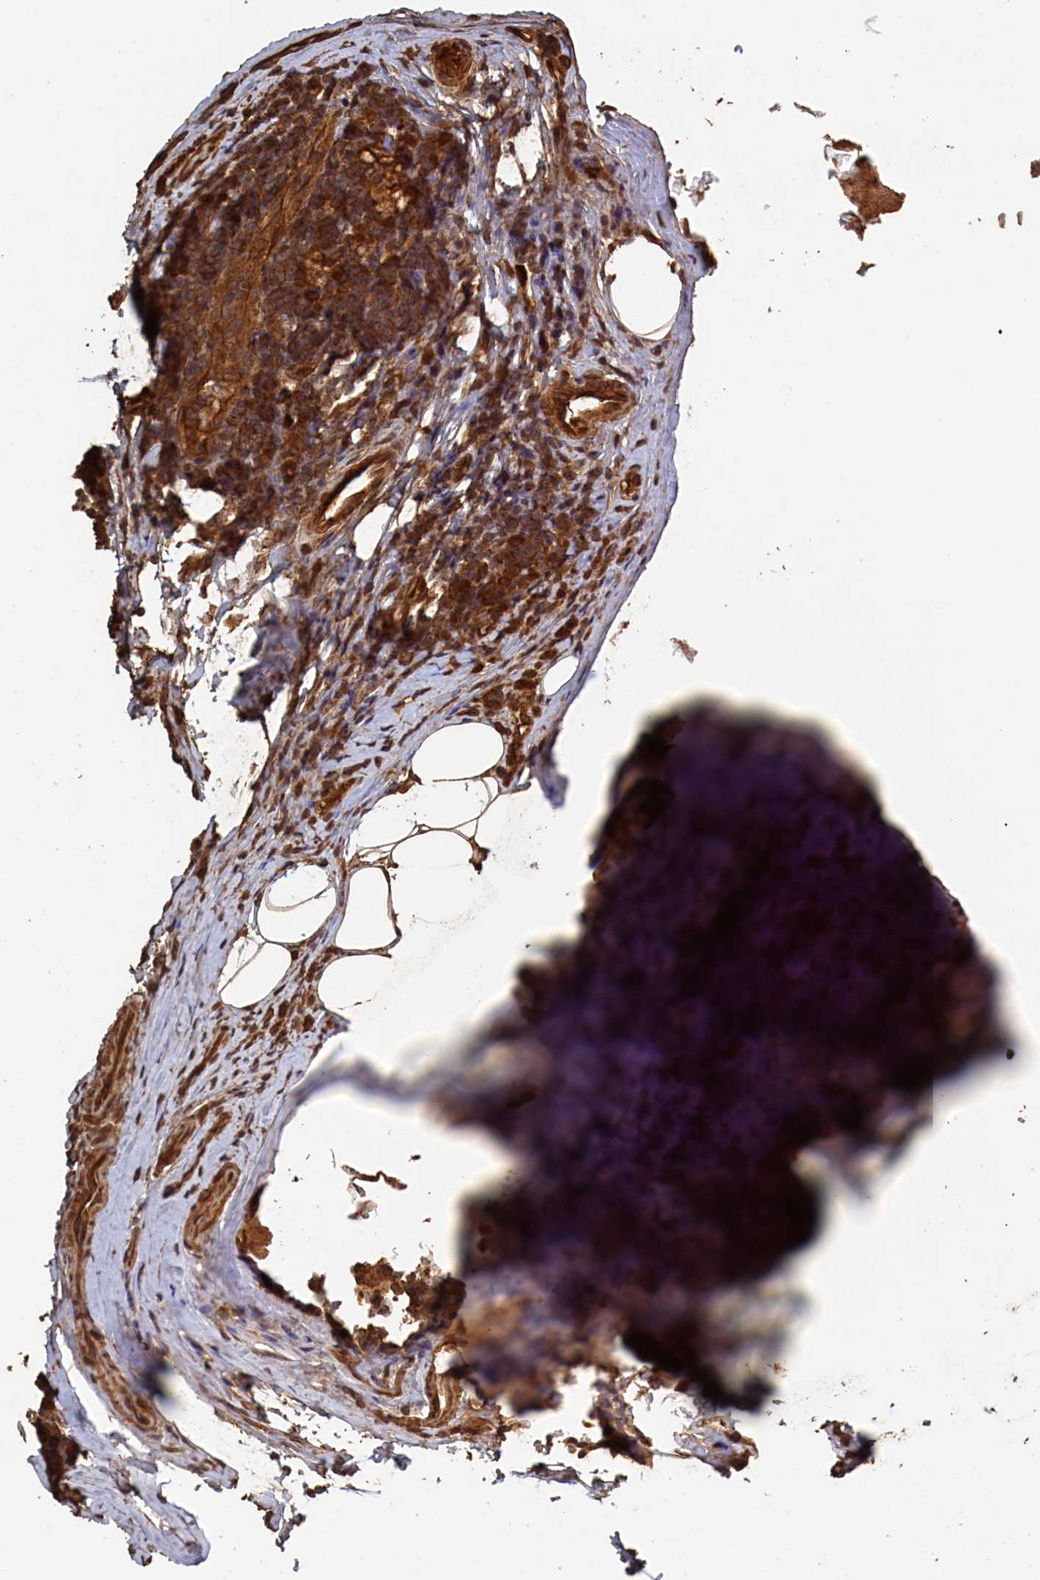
{"staining": {"intensity": "strong", "quantity": ">75%", "location": "cytoplasmic/membranous"}, "tissue": "tonsil", "cell_type": "Germinal center cells", "image_type": "normal", "snomed": [{"axis": "morphology", "description": "Normal tissue, NOS"}, {"axis": "topography", "description": "Tonsil"}], "caption": "Immunohistochemical staining of benign human tonsil exhibits high levels of strong cytoplasmic/membranous positivity in approximately >75% of germinal center cells. (DAB = brown stain, brightfield microscopy at high magnification).", "gene": "SNX33", "patient": {"sex": "male", "age": 37}}